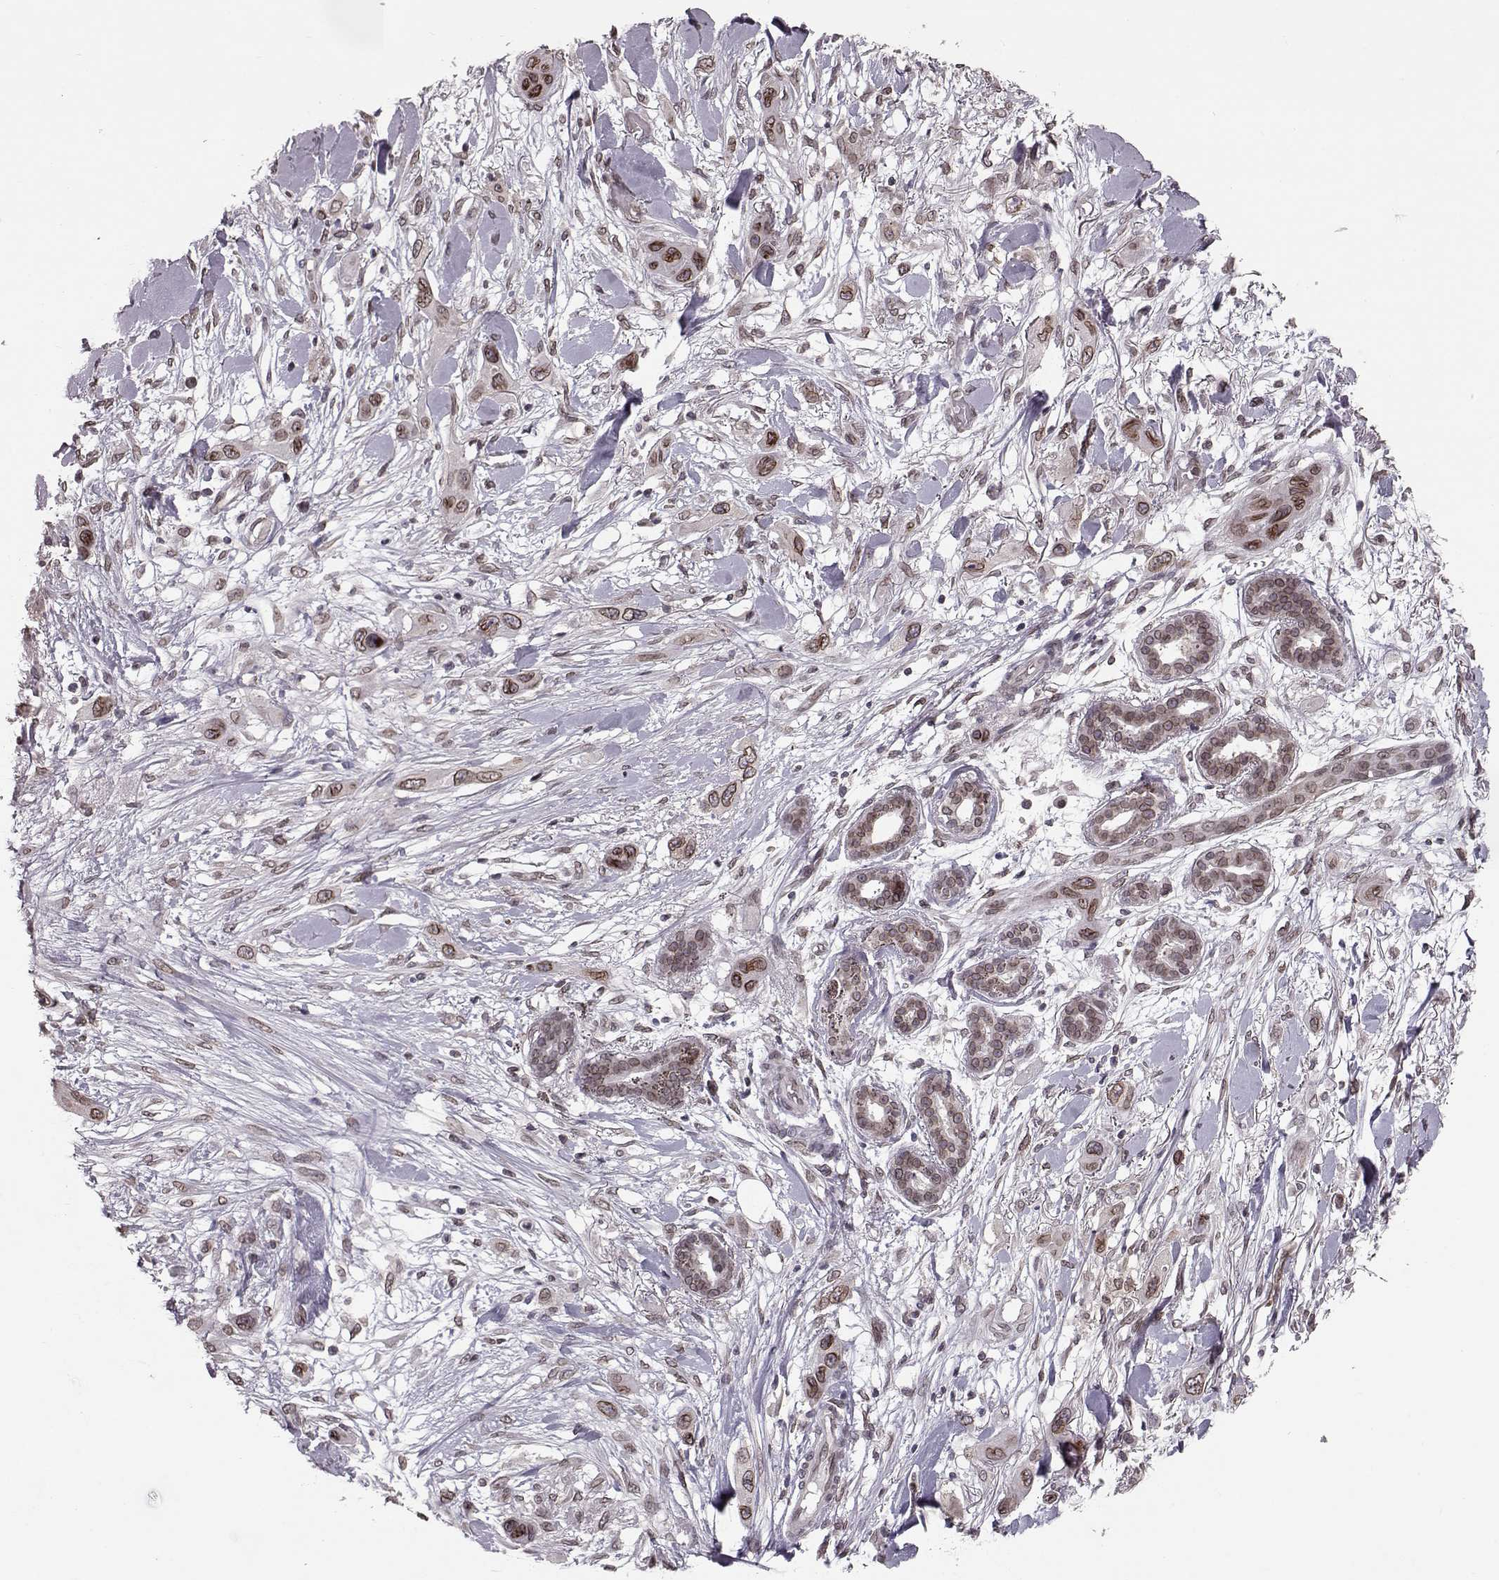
{"staining": {"intensity": "moderate", "quantity": ">75%", "location": "cytoplasmic/membranous,nuclear"}, "tissue": "skin cancer", "cell_type": "Tumor cells", "image_type": "cancer", "snomed": [{"axis": "morphology", "description": "Squamous cell carcinoma, NOS"}, {"axis": "topography", "description": "Skin"}], "caption": "Approximately >75% of tumor cells in skin squamous cell carcinoma demonstrate moderate cytoplasmic/membranous and nuclear protein positivity as visualized by brown immunohistochemical staining.", "gene": "NUP37", "patient": {"sex": "male", "age": 79}}